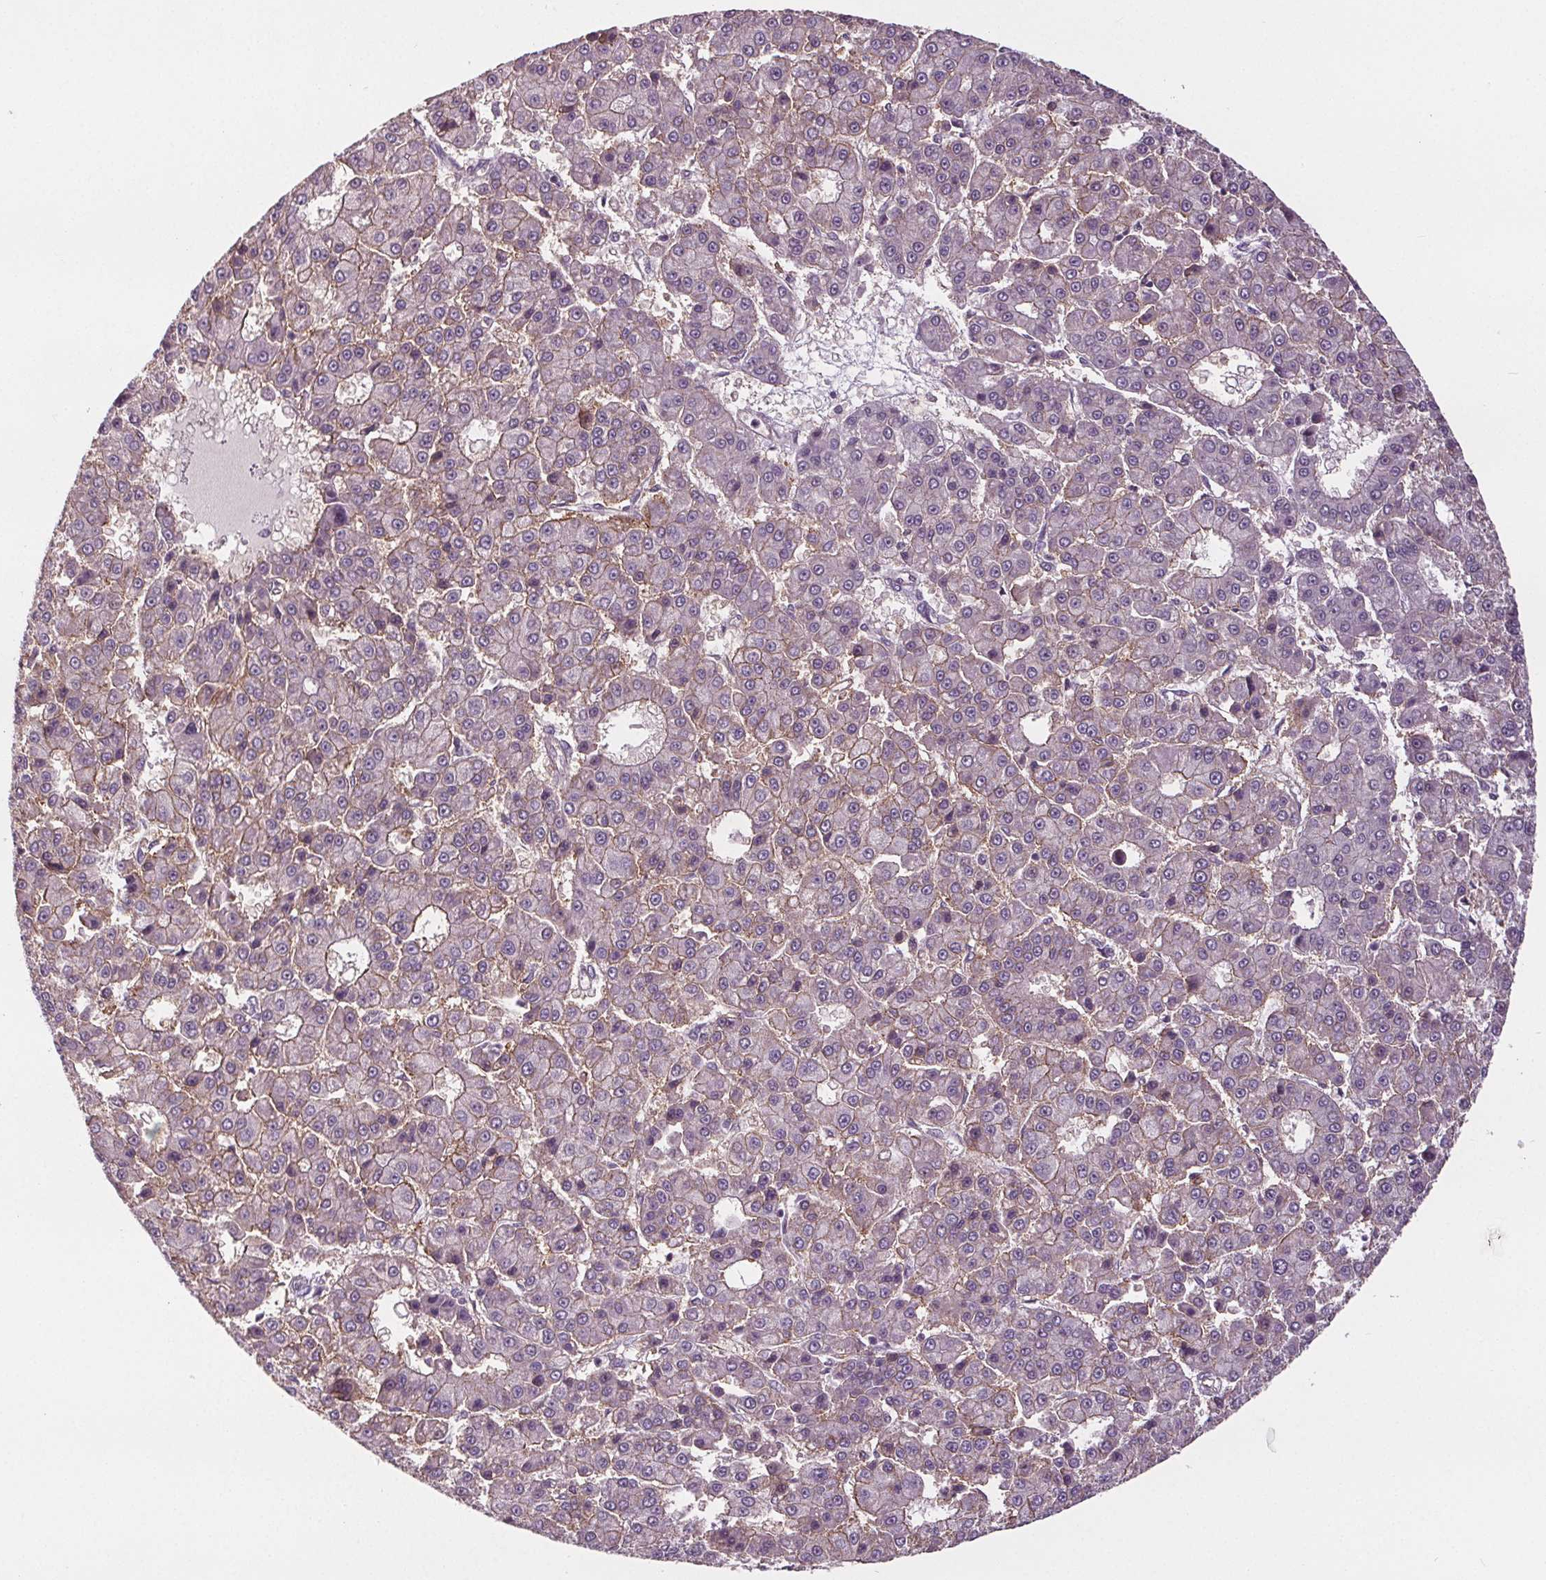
{"staining": {"intensity": "weak", "quantity": "25%-75%", "location": "cytoplasmic/membranous"}, "tissue": "liver cancer", "cell_type": "Tumor cells", "image_type": "cancer", "snomed": [{"axis": "morphology", "description": "Carcinoma, Hepatocellular, NOS"}, {"axis": "topography", "description": "Liver"}], "caption": "Protein expression analysis of liver hepatocellular carcinoma exhibits weak cytoplasmic/membranous expression in approximately 25%-75% of tumor cells.", "gene": "ATP1A1", "patient": {"sex": "male", "age": 70}}